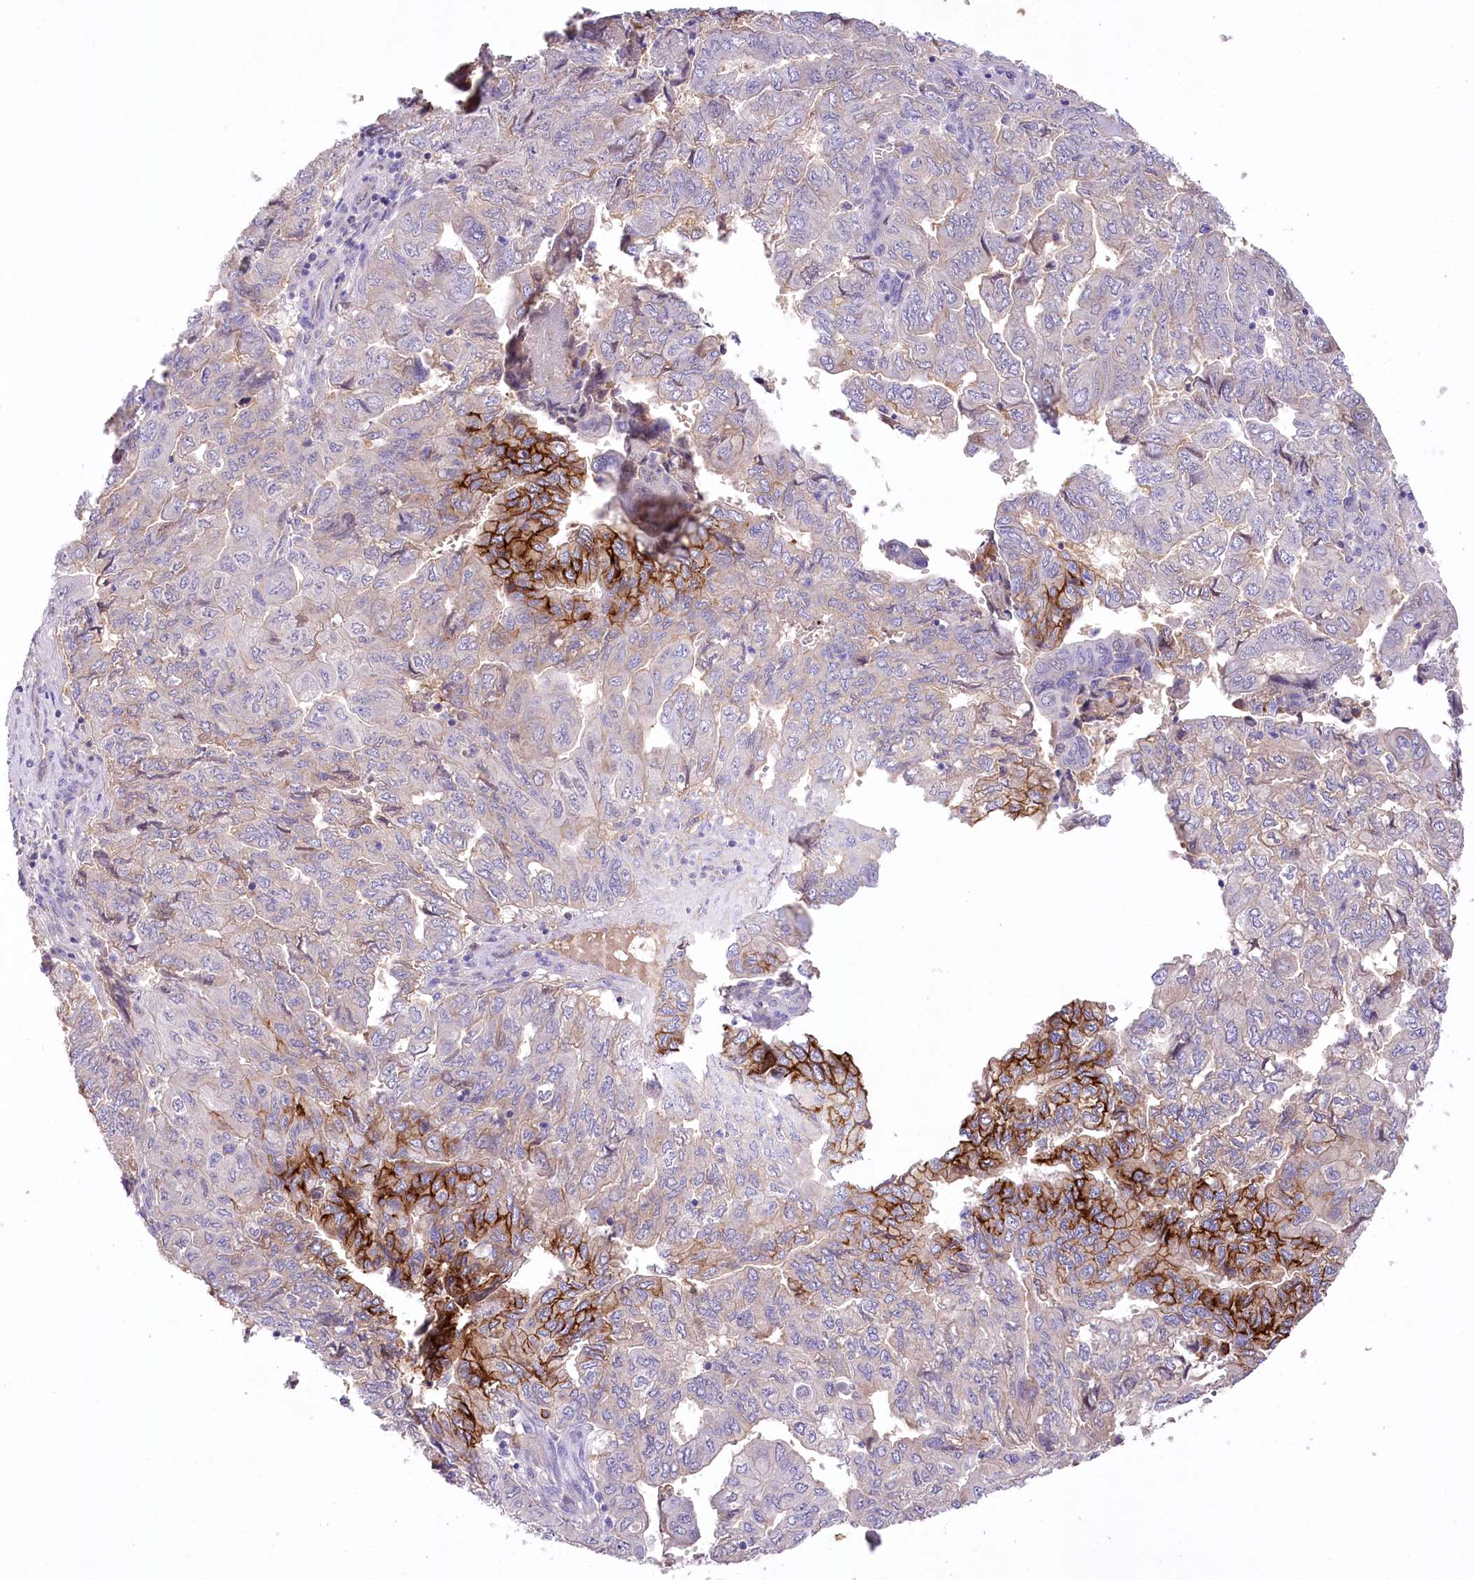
{"staining": {"intensity": "strong", "quantity": "<25%", "location": "cytoplasmic/membranous"}, "tissue": "pancreatic cancer", "cell_type": "Tumor cells", "image_type": "cancer", "snomed": [{"axis": "morphology", "description": "Adenocarcinoma, NOS"}, {"axis": "topography", "description": "Pancreas"}], "caption": "Protein staining shows strong cytoplasmic/membranous expression in about <25% of tumor cells in pancreatic adenocarcinoma.", "gene": "CEP164", "patient": {"sex": "male", "age": 51}}